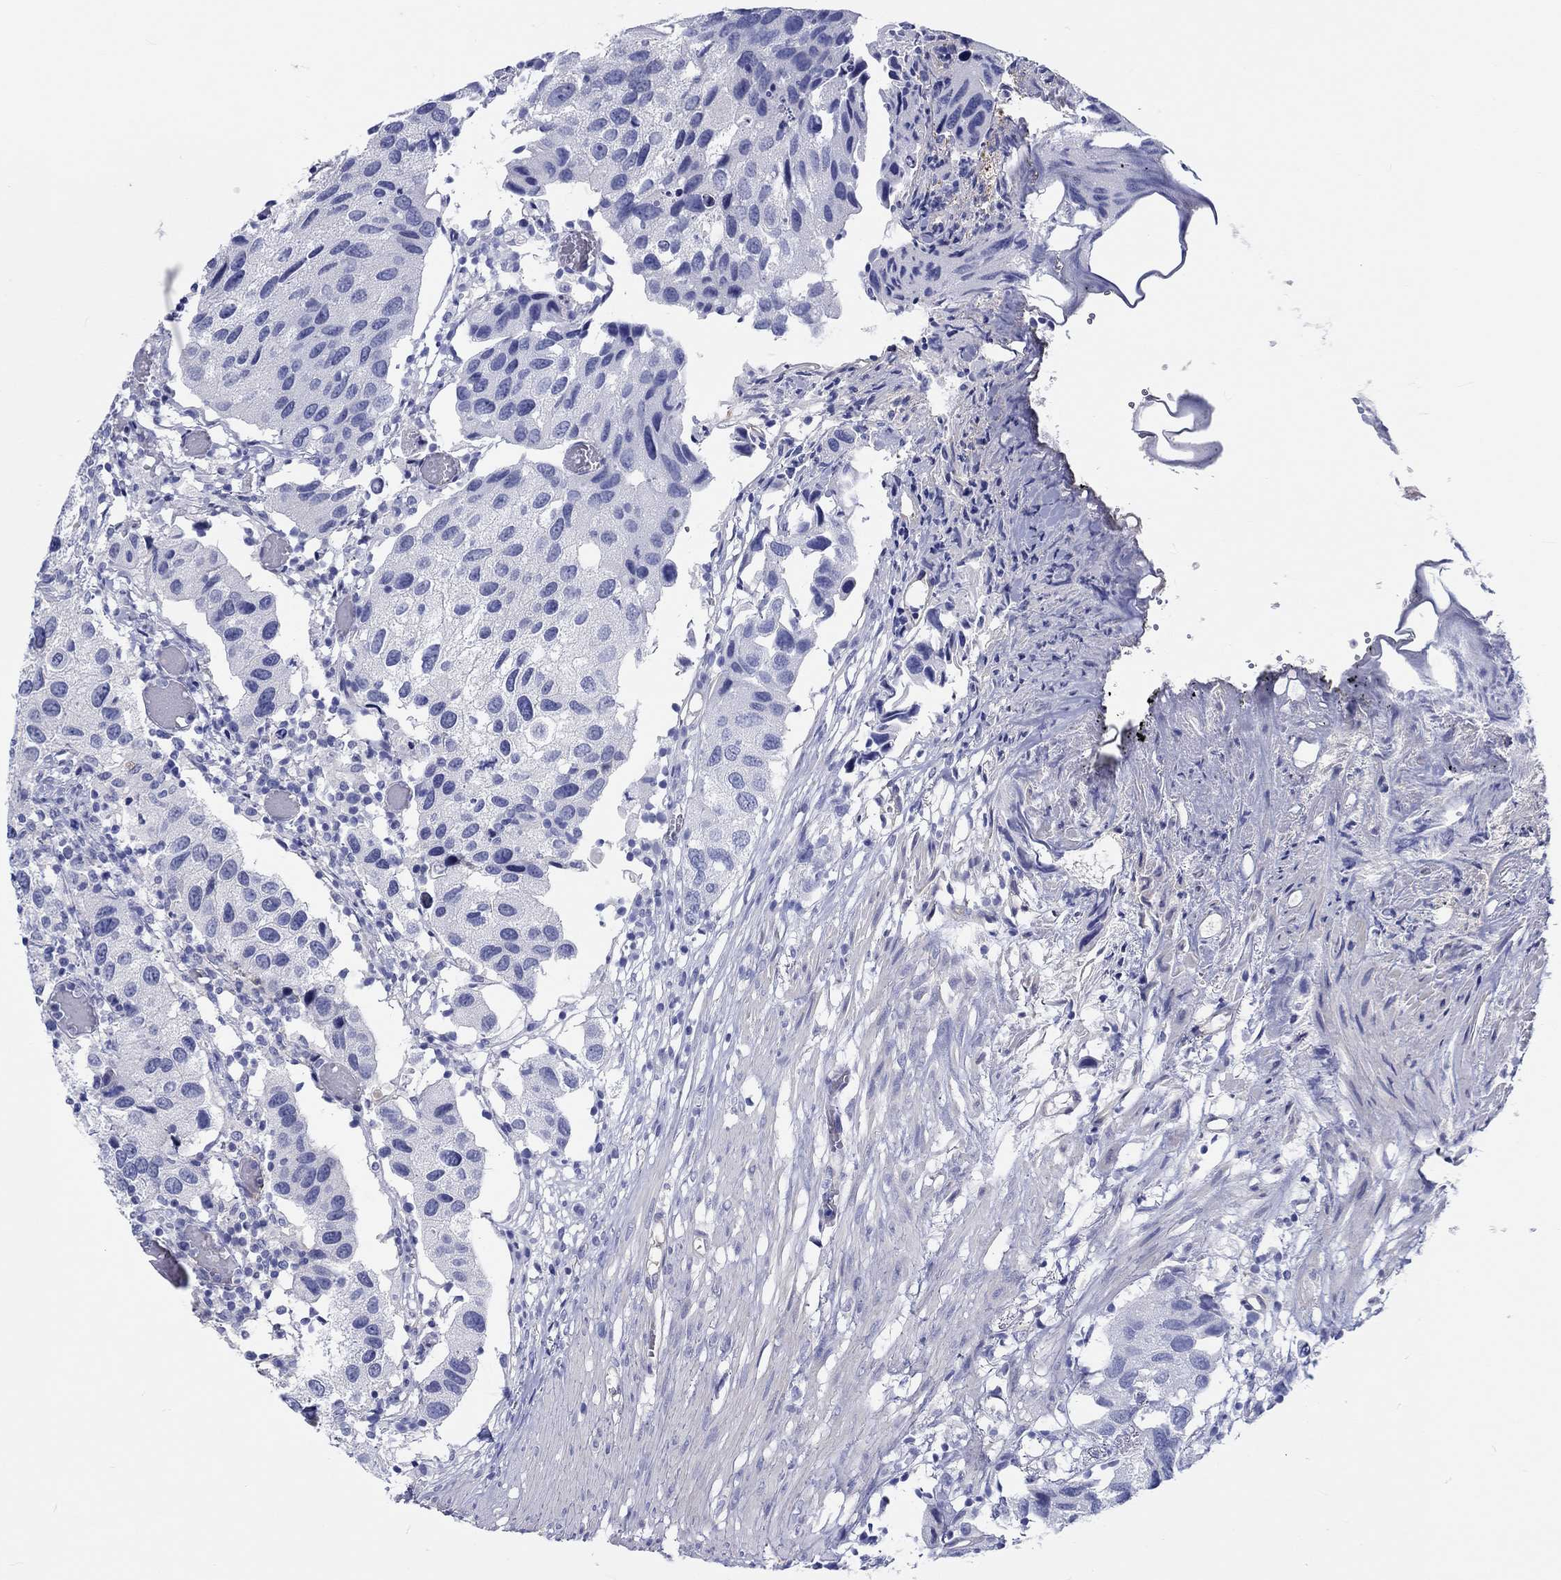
{"staining": {"intensity": "negative", "quantity": "none", "location": "none"}, "tissue": "urothelial cancer", "cell_type": "Tumor cells", "image_type": "cancer", "snomed": [{"axis": "morphology", "description": "Urothelial carcinoma, High grade"}, {"axis": "topography", "description": "Urinary bladder"}], "caption": "Photomicrograph shows no significant protein staining in tumor cells of urothelial carcinoma (high-grade).", "gene": "CDY2B", "patient": {"sex": "male", "age": 79}}